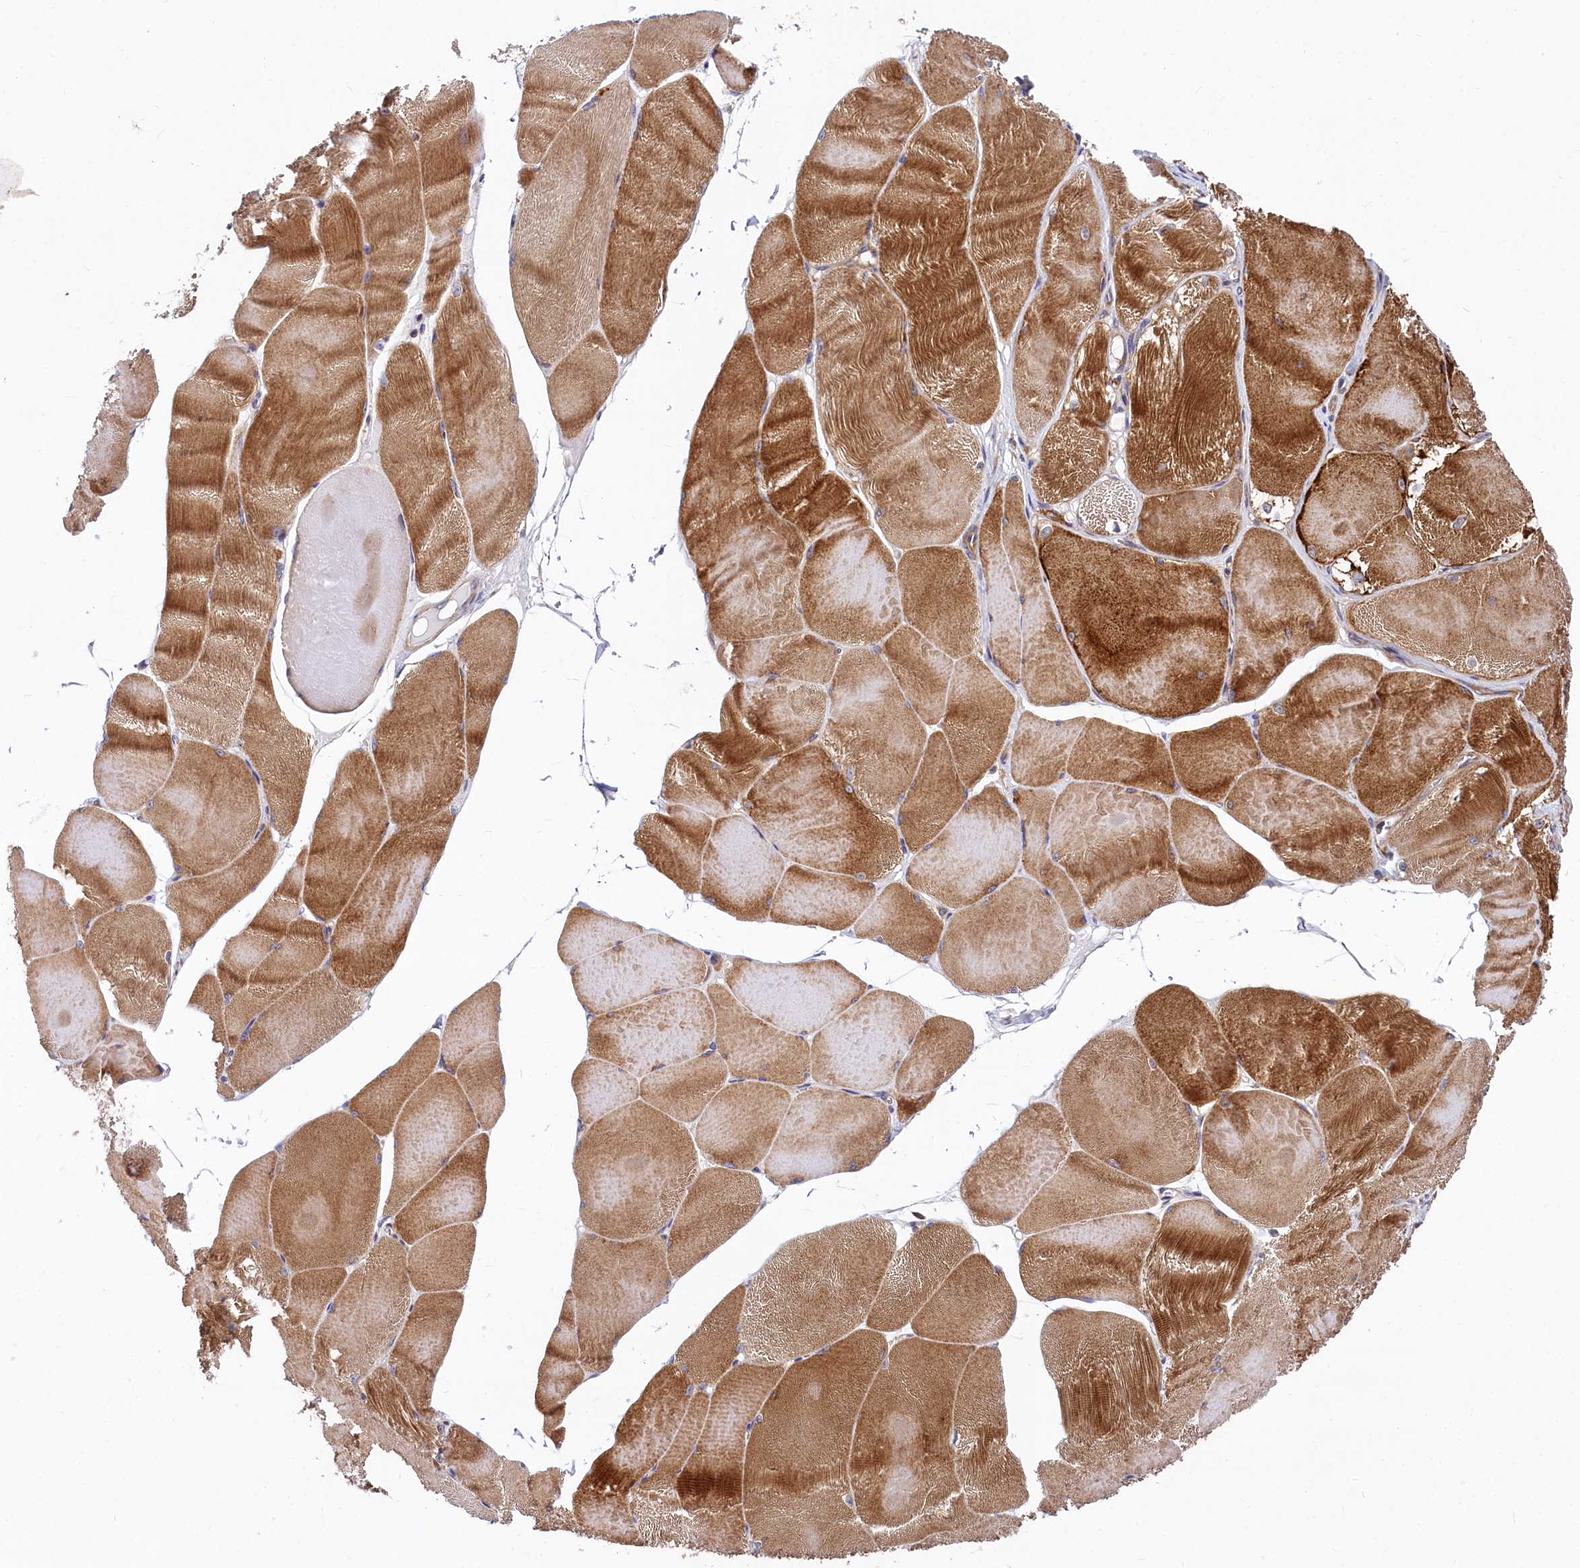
{"staining": {"intensity": "strong", "quantity": ">75%", "location": "cytoplasmic/membranous"}, "tissue": "skeletal muscle", "cell_type": "Myocytes", "image_type": "normal", "snomed": [{"axis": "morphology", "description": "Normal tissue, NOS"}, {"axis": "morphology", "description": "Basal cell carcinoma"}, {"axis": "topography", "description": "Skeletal muscle"}], "caption": "Human skeletal muscle stained with a brown dye shows strong cytoplasmic/membranous positive expression in about >75% of myocytes.", "gene": "EIF2B2", "patient": {"sex": "female", "age": 64}}